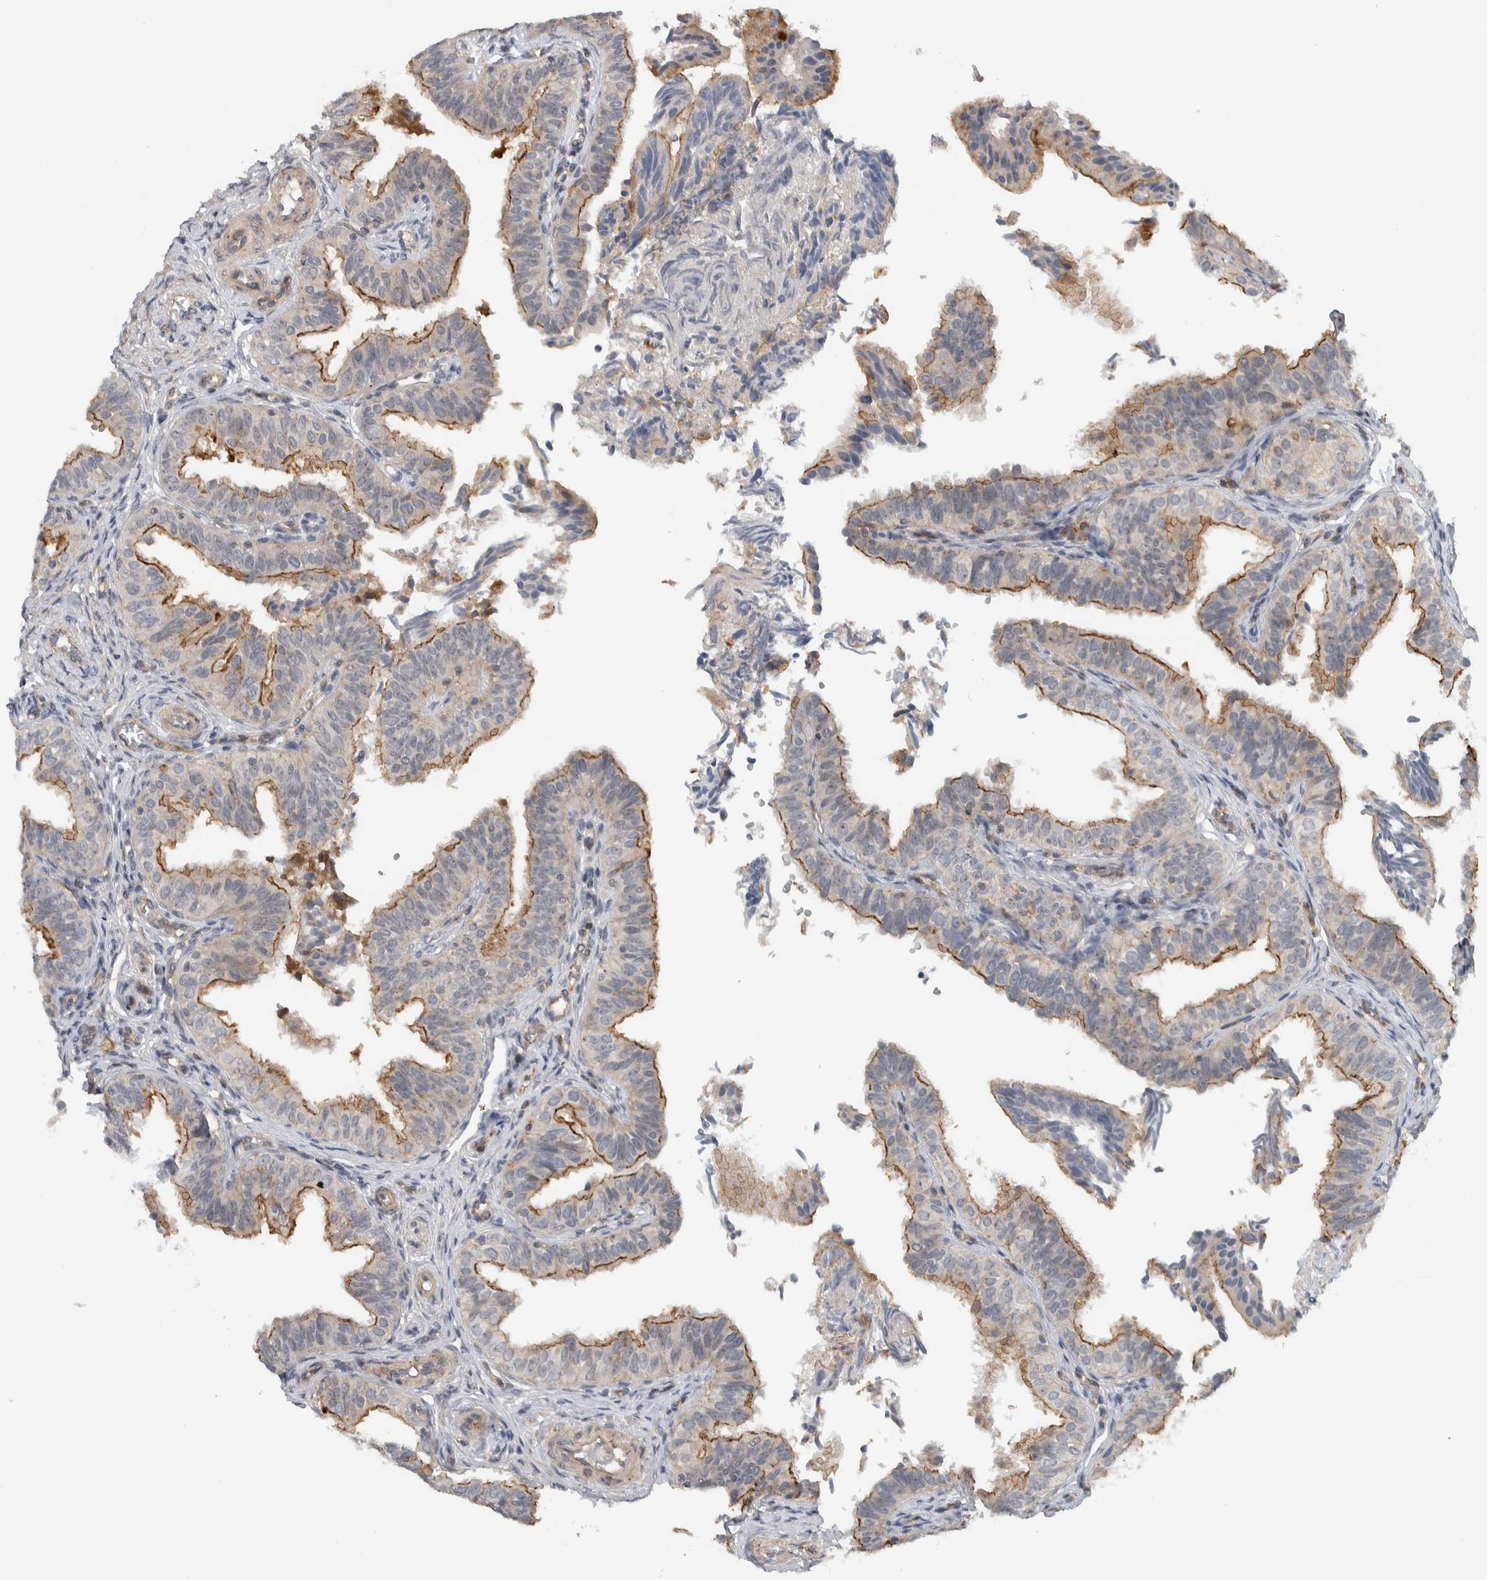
{"staining": {"intensity": "moderate", "quantity": ">75%", "location": "cytoplasmic/membranous"}, "tissue": "fallopian tube", "cell_type": "Glandular cells", "image_type": "normal", "snomed": [{"axis": "morphology", "description": "Normal tissue, NOS"}, {"axis": "topography", "description": "Fallopian tube"}], "caption": "Human fallopian tube stained with a brown dye displays moderate cytoplasmic/membranous positive staining in approximately >75% of glandular cells.", "gene": "MPRIP", "patient": {"sex": "female", "age": 35}}